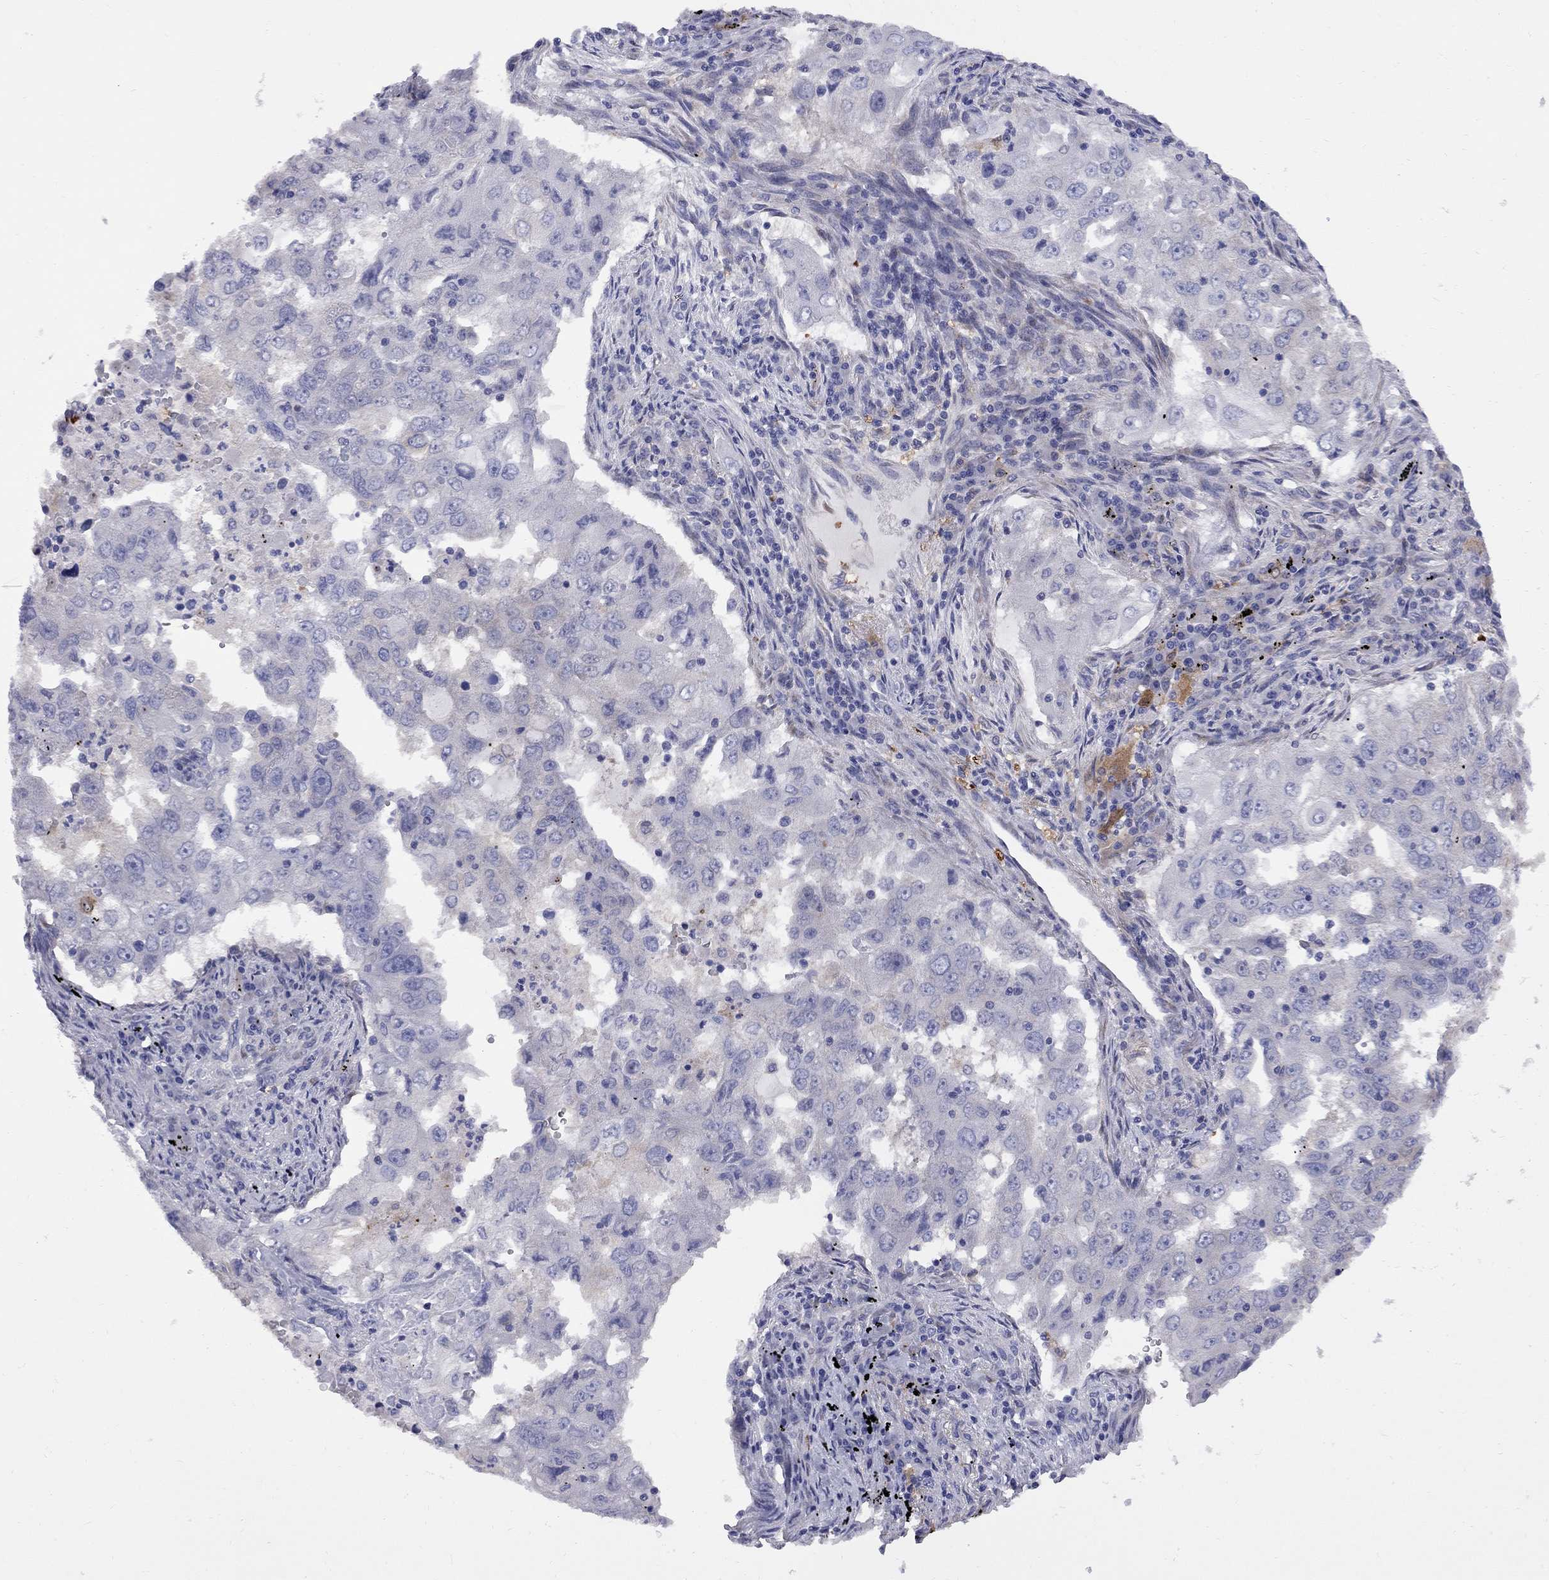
{"staining": {"intensity": "negative", "quantity": "none", "location": "none"}, "tissue": "lung cancer", "cell_type": "Tumor cells", "image_type": "cancer", "snomed": [{"axis": "morphology", "description": "Adenocarcinoma, NOS"}, {"axis": "topography", "description": "Lung"}], "caption": "IHC histopathology image of neoplastic tissue: human lung cancer (adenocarcinoma) stained with DAB displays no significant protein staining in tumor cells.", "gene": "MTHFR", "patient": {"sex": "female", "age": 61}}